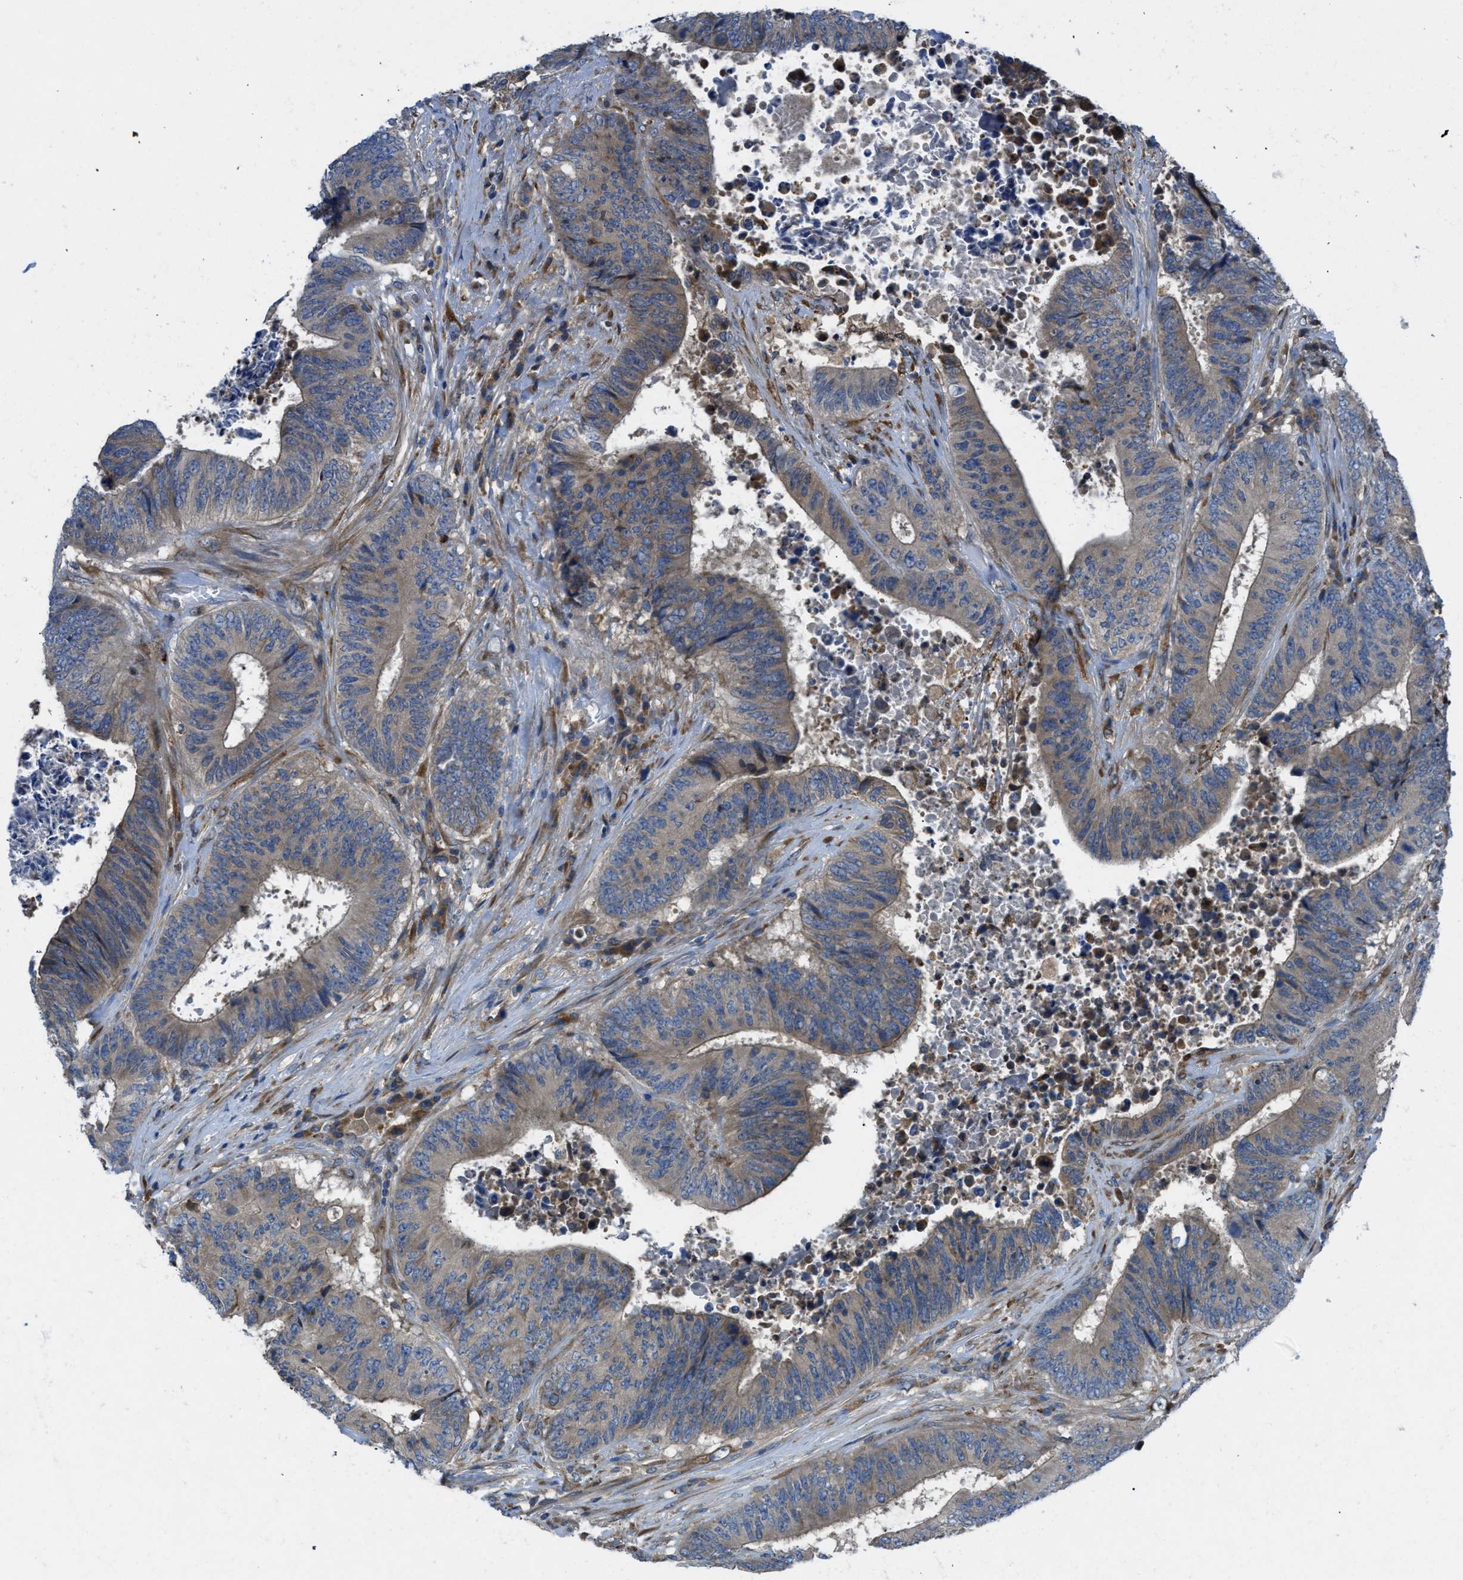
{"staining": {"intensity": "moderate", "quantity": ">75%", "location": "cytoplasmic/membranous"}, "tissue": "colorectal cancer", "cell_type": "Tumor cells", "image_type": "cancer", "snomed": [{"axis": "morphology", "description": "Adenocarcinoma, NOS"}, {"axis": "topography", "description": "Rectum"}], "caption": "Brown immunohistochemical staining in adenocarcinoma (colorectal) displays moderate cytoplasmic/membranous expression in approximately >75% of tumor cells. (Stains: DAB in brown, nuclei in blue, Microscopy: brightfield microscopy at high magnification).", "gene": "MAP3K20", "patient": {"sex": "male", "age": 72}}